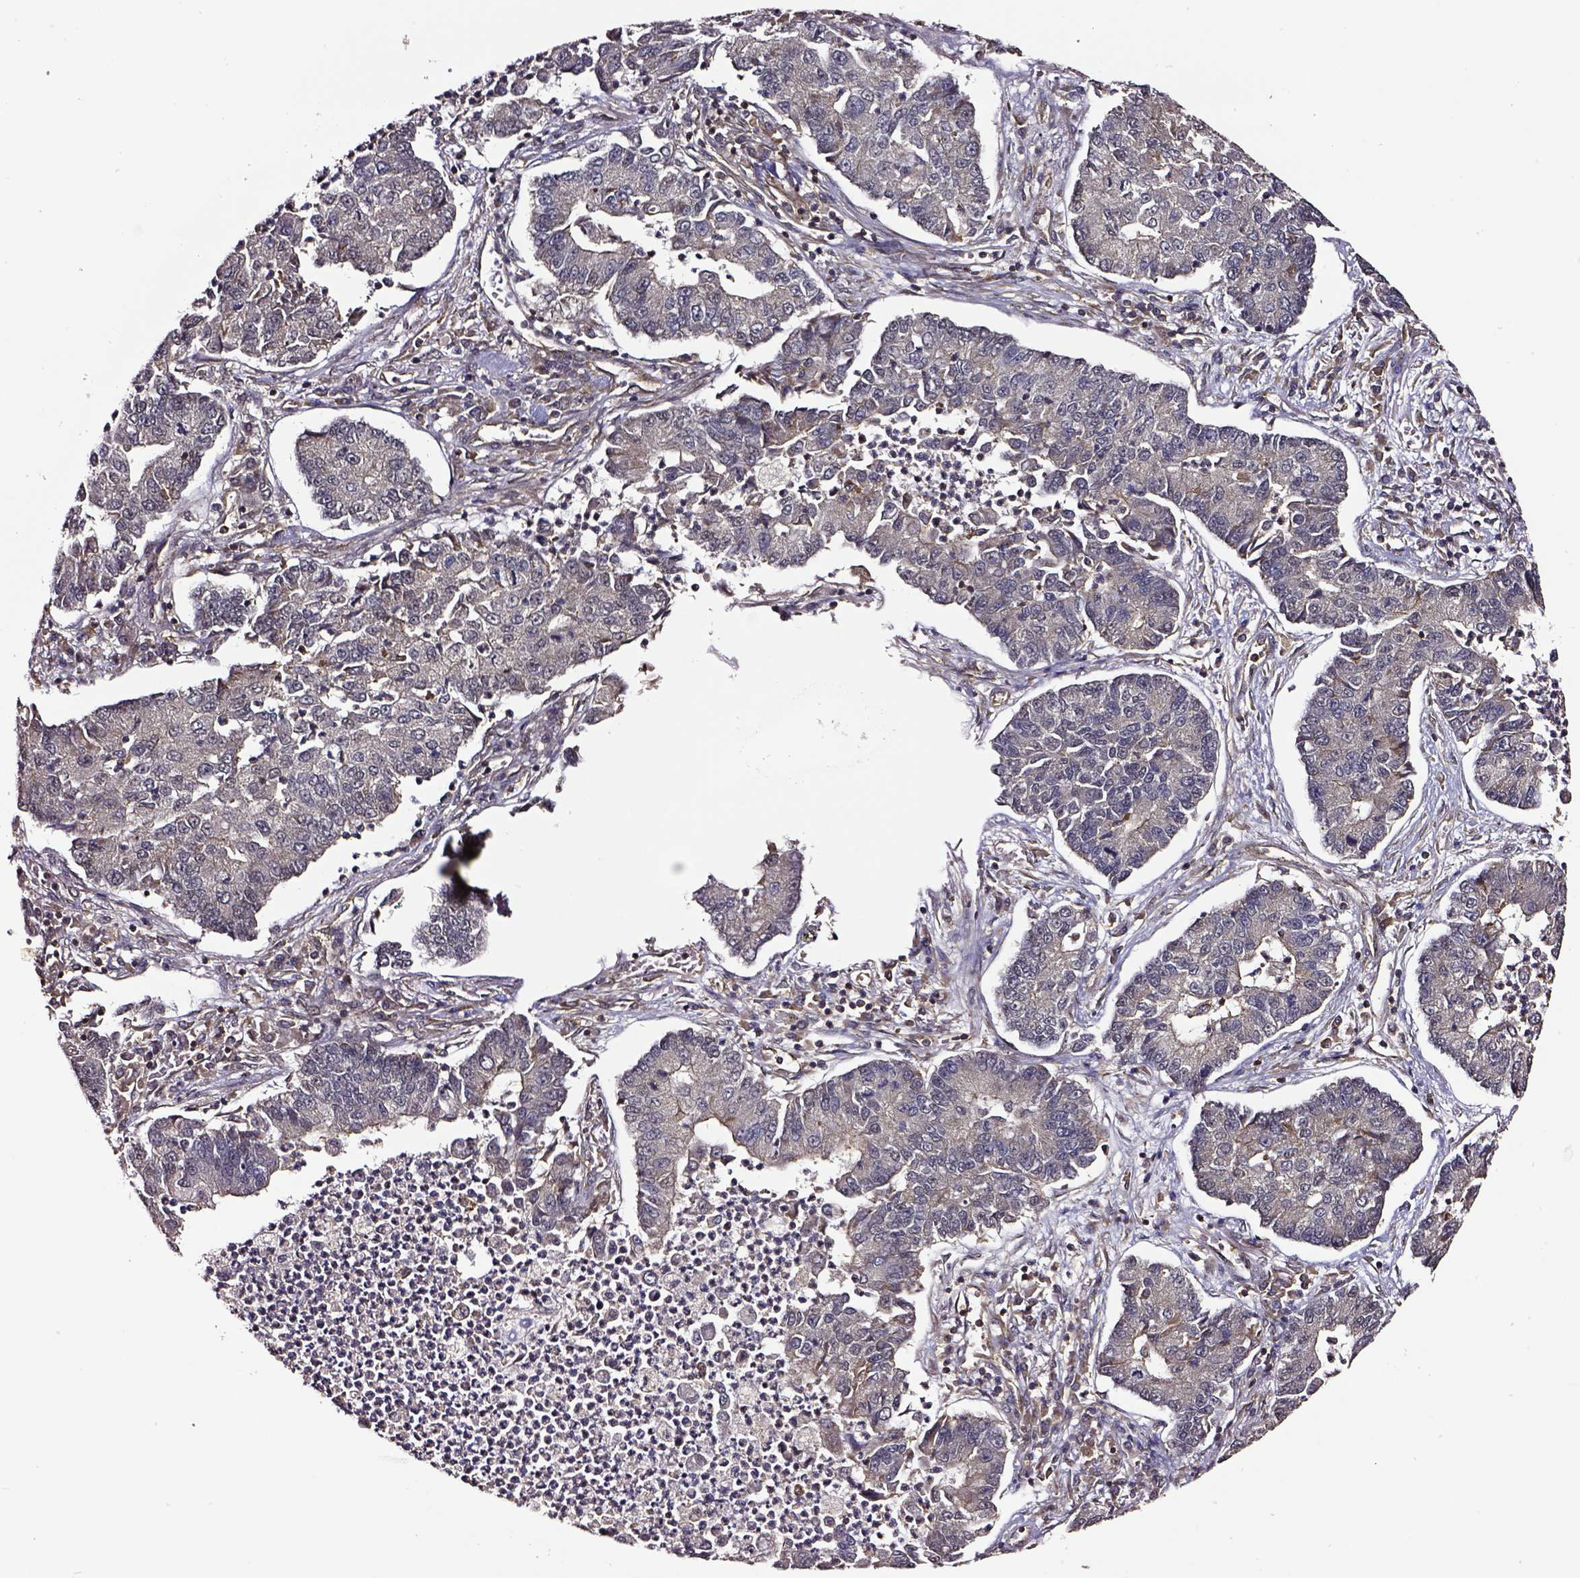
{"staining": {"intensity": "weak", "quantity": "<25%", "location": "cytoplasmic/membranous"}, "tissue": "lung cancer", "cell_type": "Tumor cells", "image_type": "cancer", "snomed": [{"axis": "morphology", "description": "Adenocarcinoma, NOS"}, {"axis": "topography", "description": "Lung"}], "caption": "Tumor cells are negative for brown protein staining in adenocarcinoma (lung).", "gene": "RASSF5", "patient": {"sex": "female", "age": 57}}